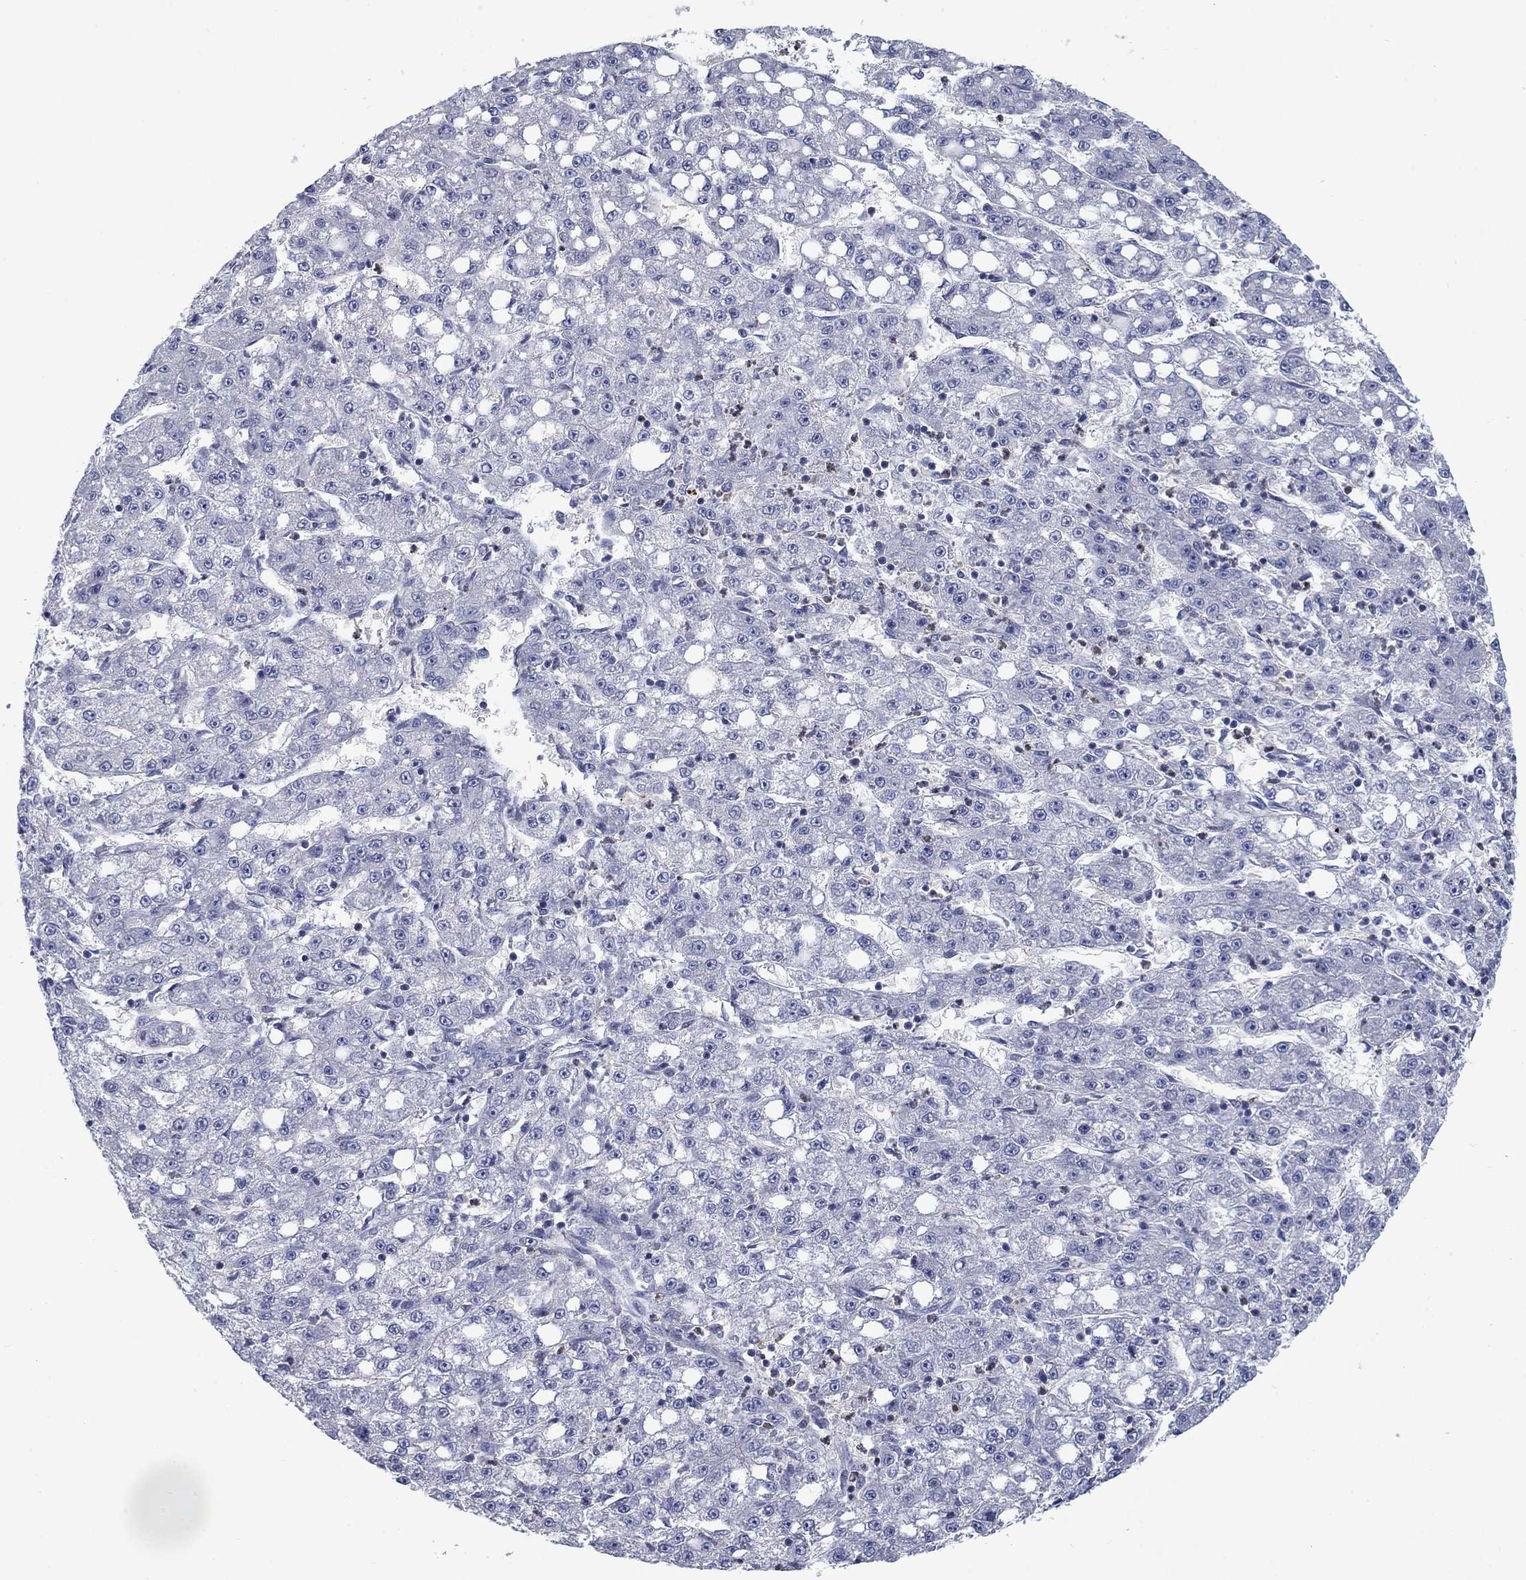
{"staining": {"intensity": "negative", "quantity": "none", "location": "none"}, "tissue": "liver cancer", "cell_type": "Tumor cells", "image_type": "cancer", "snomed": [{"axis": "morphology", "description": "Carcinoma, Hepatocellular, NOS"}, {"axis": "topography", "description": "Liver"}], "caption": "Immunohistochemical staining of human liver cancer (hepatocellular carcinoma) exhibits no significant expression in tumor cells. Nuclei are stained in blue.", "gene": "KIF15", "patient": {"sex": "female", "age": 65}}